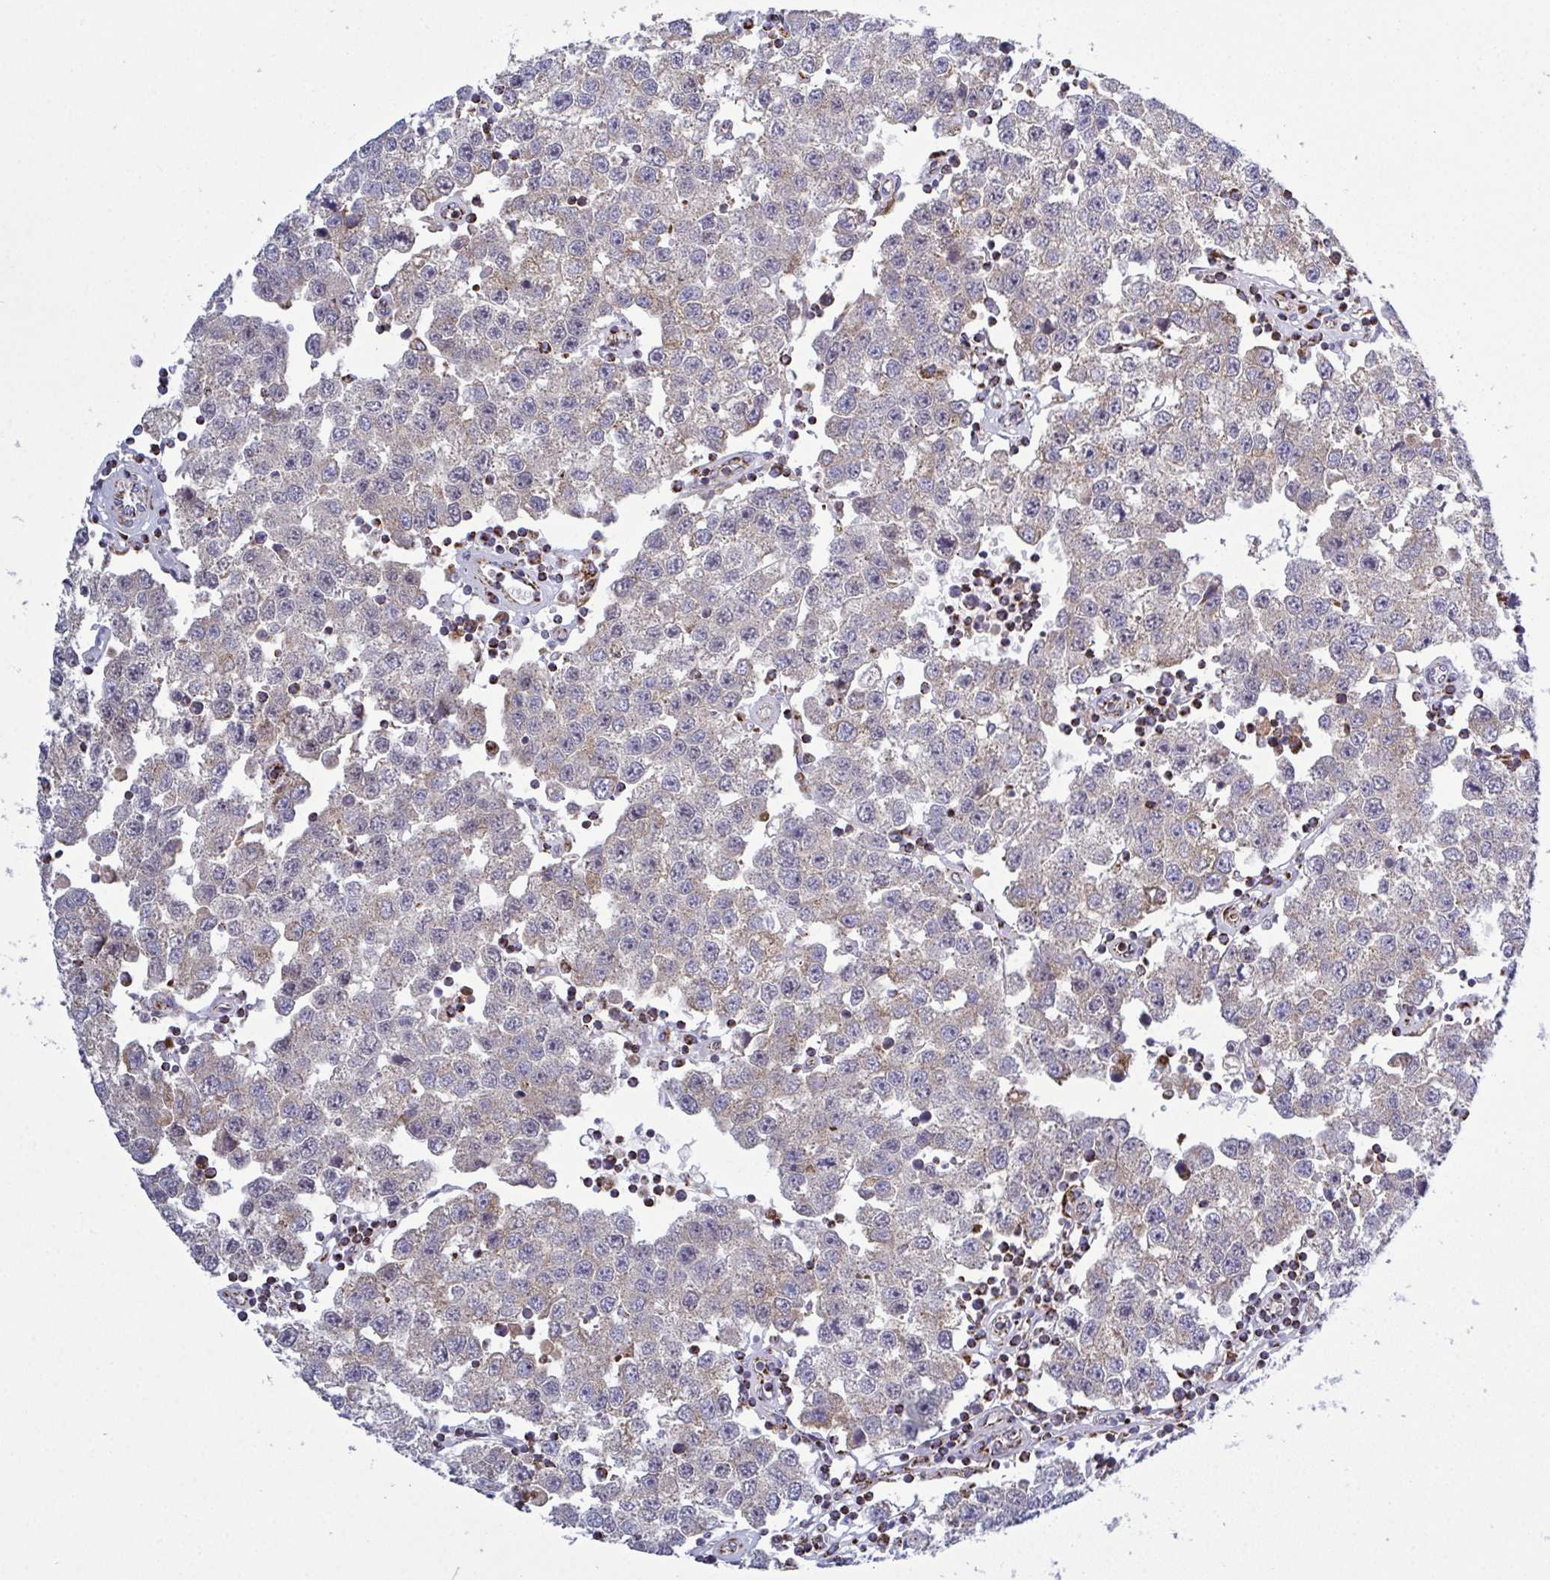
{"staining": {"intensity": "weak", "quantity": "25%-75%", "location": "cytoplasmic/membranous"}, "tissue": "testis cancer", "cell_type": "Tumor cells", "image_type": "cancer", "snomed": [{"axis": "morphology", "description": "Seminoma, NOS"}, {"axis": "topography", "description": "Testis"}], "caption": "IHC staining of testis cancer (seminoma), which displays low levels of weak cytoplasmic/membranous staining in approximately 25%-75% of tumor cells indicating weak cytoplasmic/membranous protein positivity. The staining was performed using DAB (brown) for protein detection and nuclei were counterstained in hematoxylin (blue).", "gene": "CSDE1", "patient": {"sex": "male", "age": 34}}